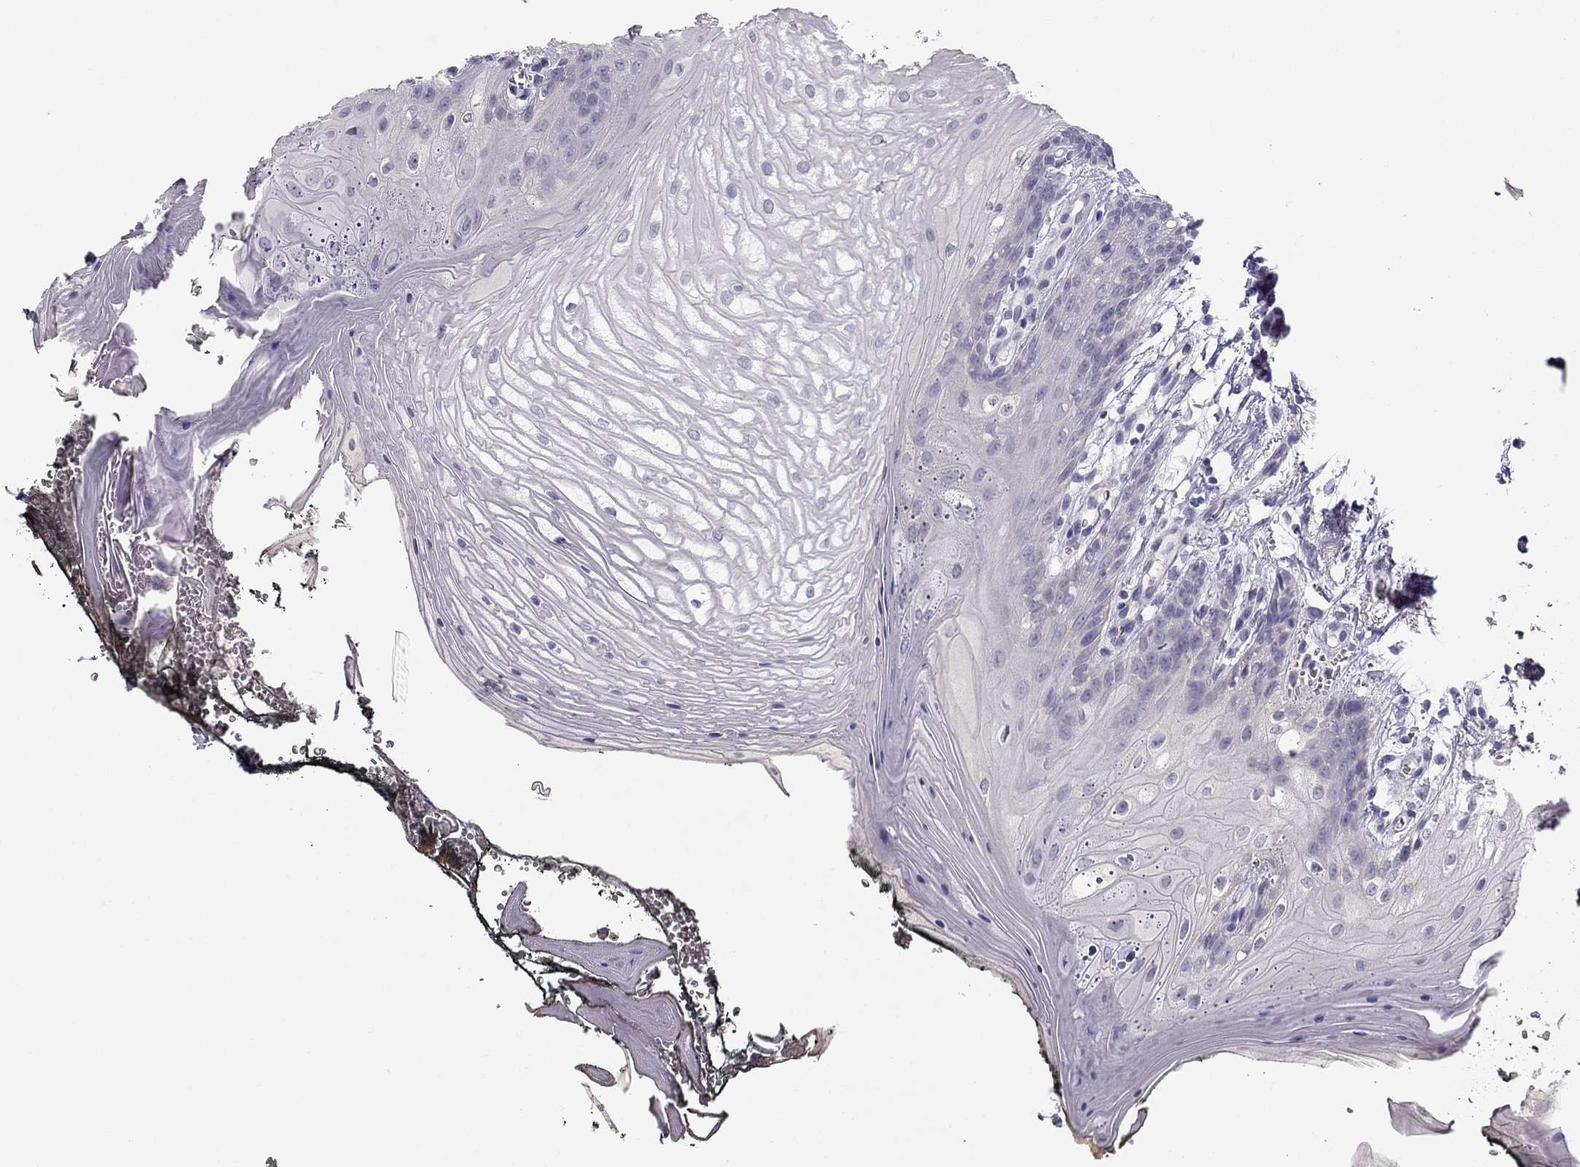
{"staining": {"intensity": "negative", "quantity": "none", "location": "none"}, "tissue": "oral mucosa", "cell_type": "Squamous epithelial cells", "image_type": "normal", "snomed": [{"axis": "morphology", "description": "Normal tissue, NOS"}, {"axis": "morphology", "description": "Squamous cell carcinoma, NOS"}, {"axis": "topography", "description": "Oral tissue"}, {"axis": "topography", "description": "Head-Neck"}], "caption": "Immunohistochemistry histopathology image of normal oral mucosa: human oral mucosa stained with DAB exhibits no significant protein staining in squamous epithelial cells.", "gene": "STOML3", "patient": {"sex": "male", "age": 65}}